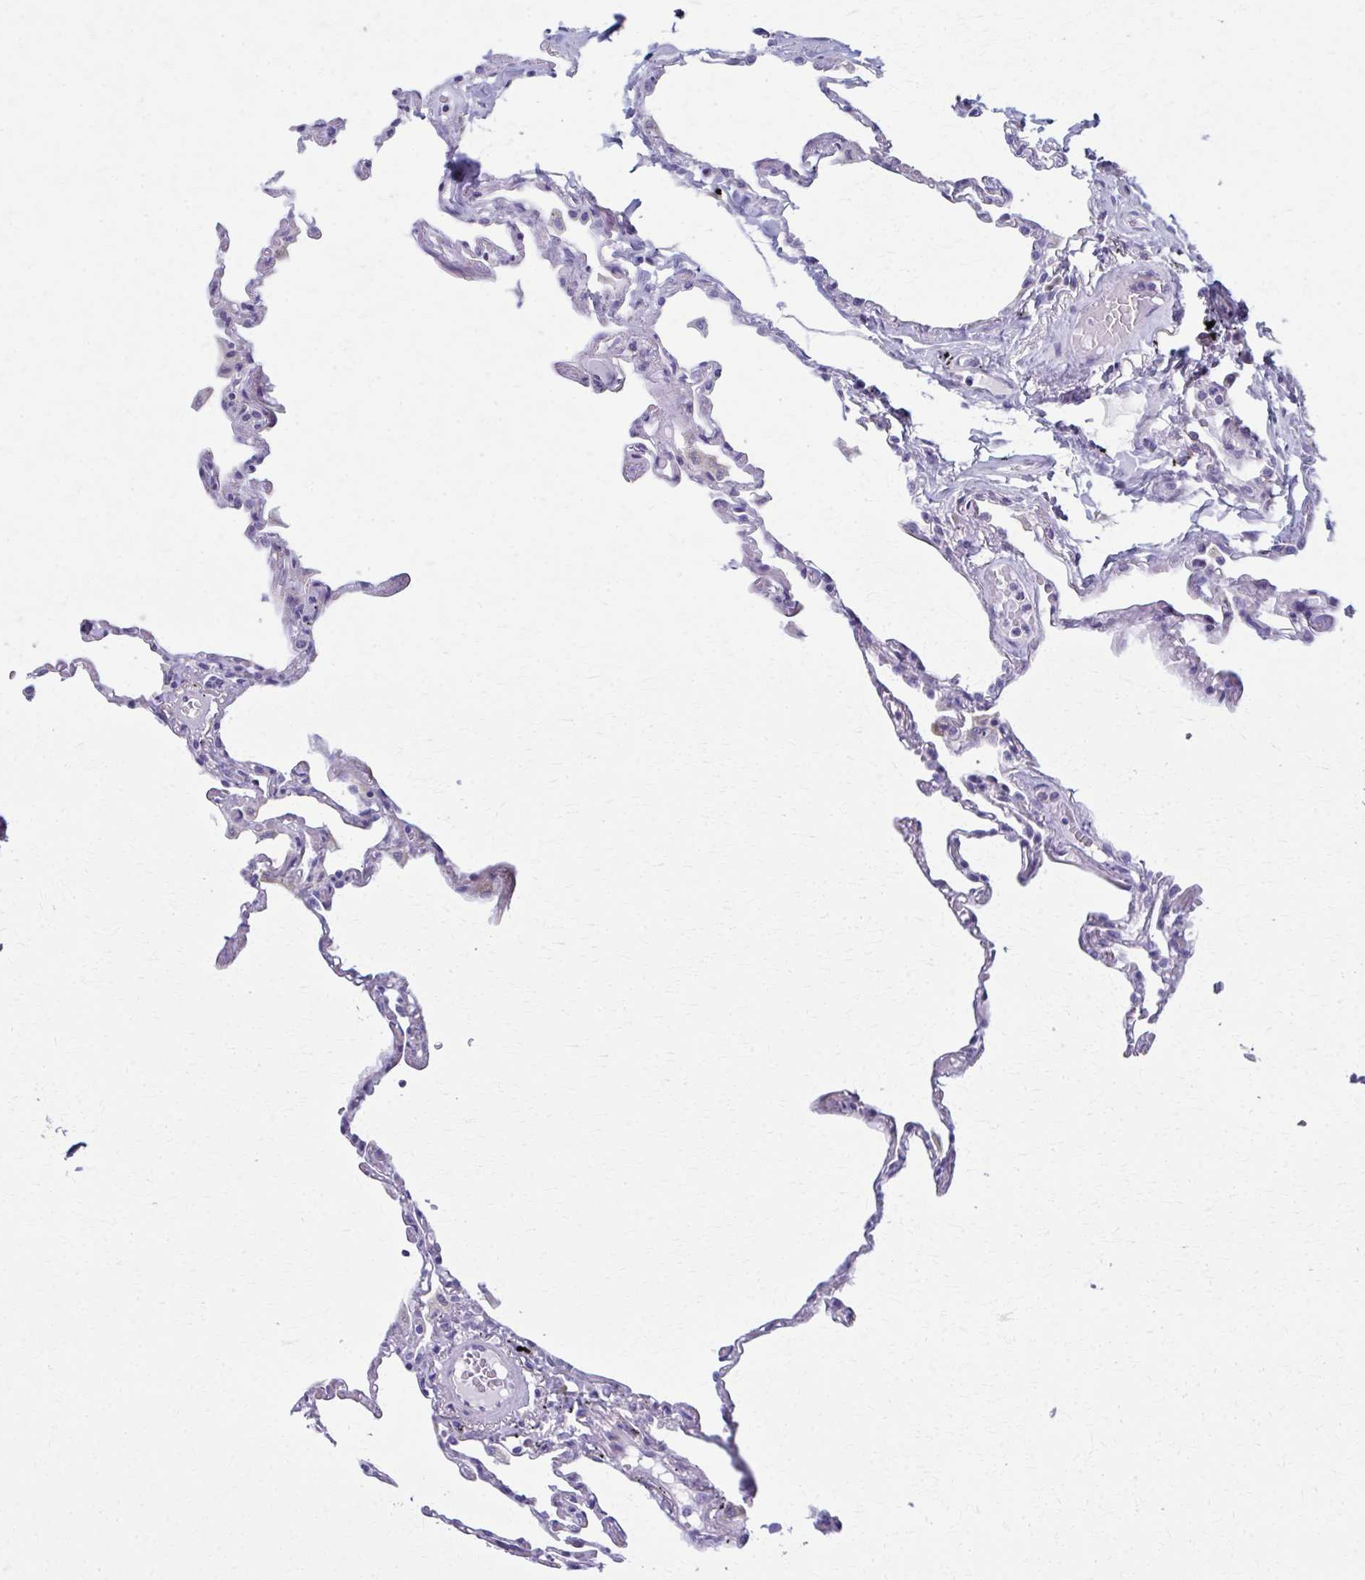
{"staining": {"intensity": "moderate", "quantity": "<25%", "location": "cytoplasmic/membranous"}, "tissue": "lung", "cell_type": "Alveolar cells", "image_type": "normal", "snomed": [{"axis": "morphology", "description": "Normal tissue, NOS"}, {"axis": "topography", "description": "Lung"}], "caption": "Immunohistochemistry of unremarkable human lung exhibits low levels of moderate cytoplasmic/membranous positivity in approximately <25% of alveolar cells.", "gene": "SPATS2L", "patient": {"sex": "female", "age": 67}}